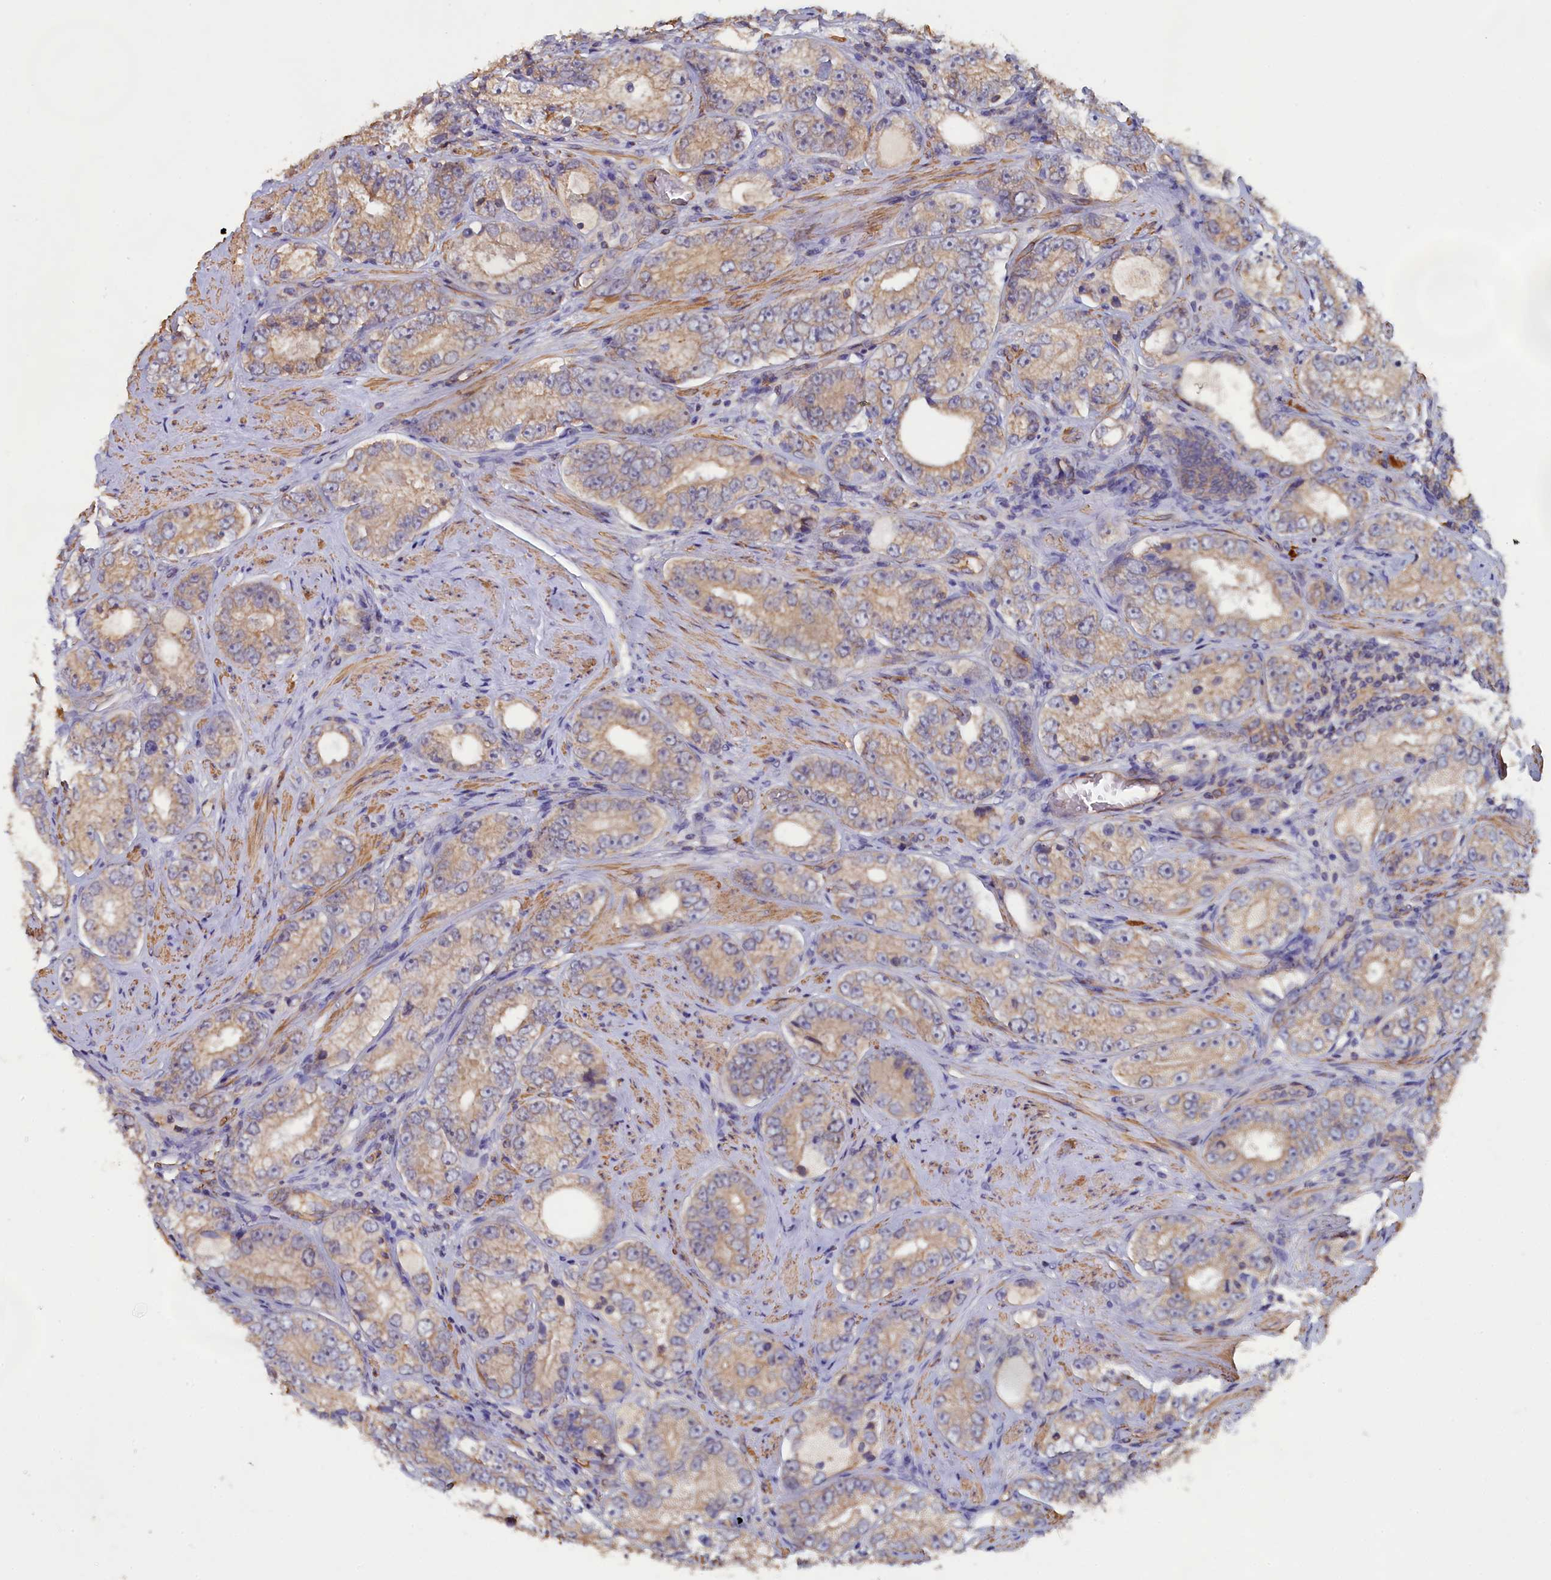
{"staining": {"intensity": "moderate", "quantity": "25%-75%", "location": "cytoplasmic/membranous"}, "tissue": "prostate cancer", "cell_type": "Tumor cells", "image_type": "cancer", "snomed": [{"axis": "morphology", "description": "Adenocarcinoma, High grade"}, {"axis": "topography", "description": "Prostate"}], "caption": "An image of prostate cancer stained for a protein displays moderate cytoplasmic/membranous brown staining in tumor cells.", "gene": "ANKRD2", "patient": {"sex": "male", "age": 56}}